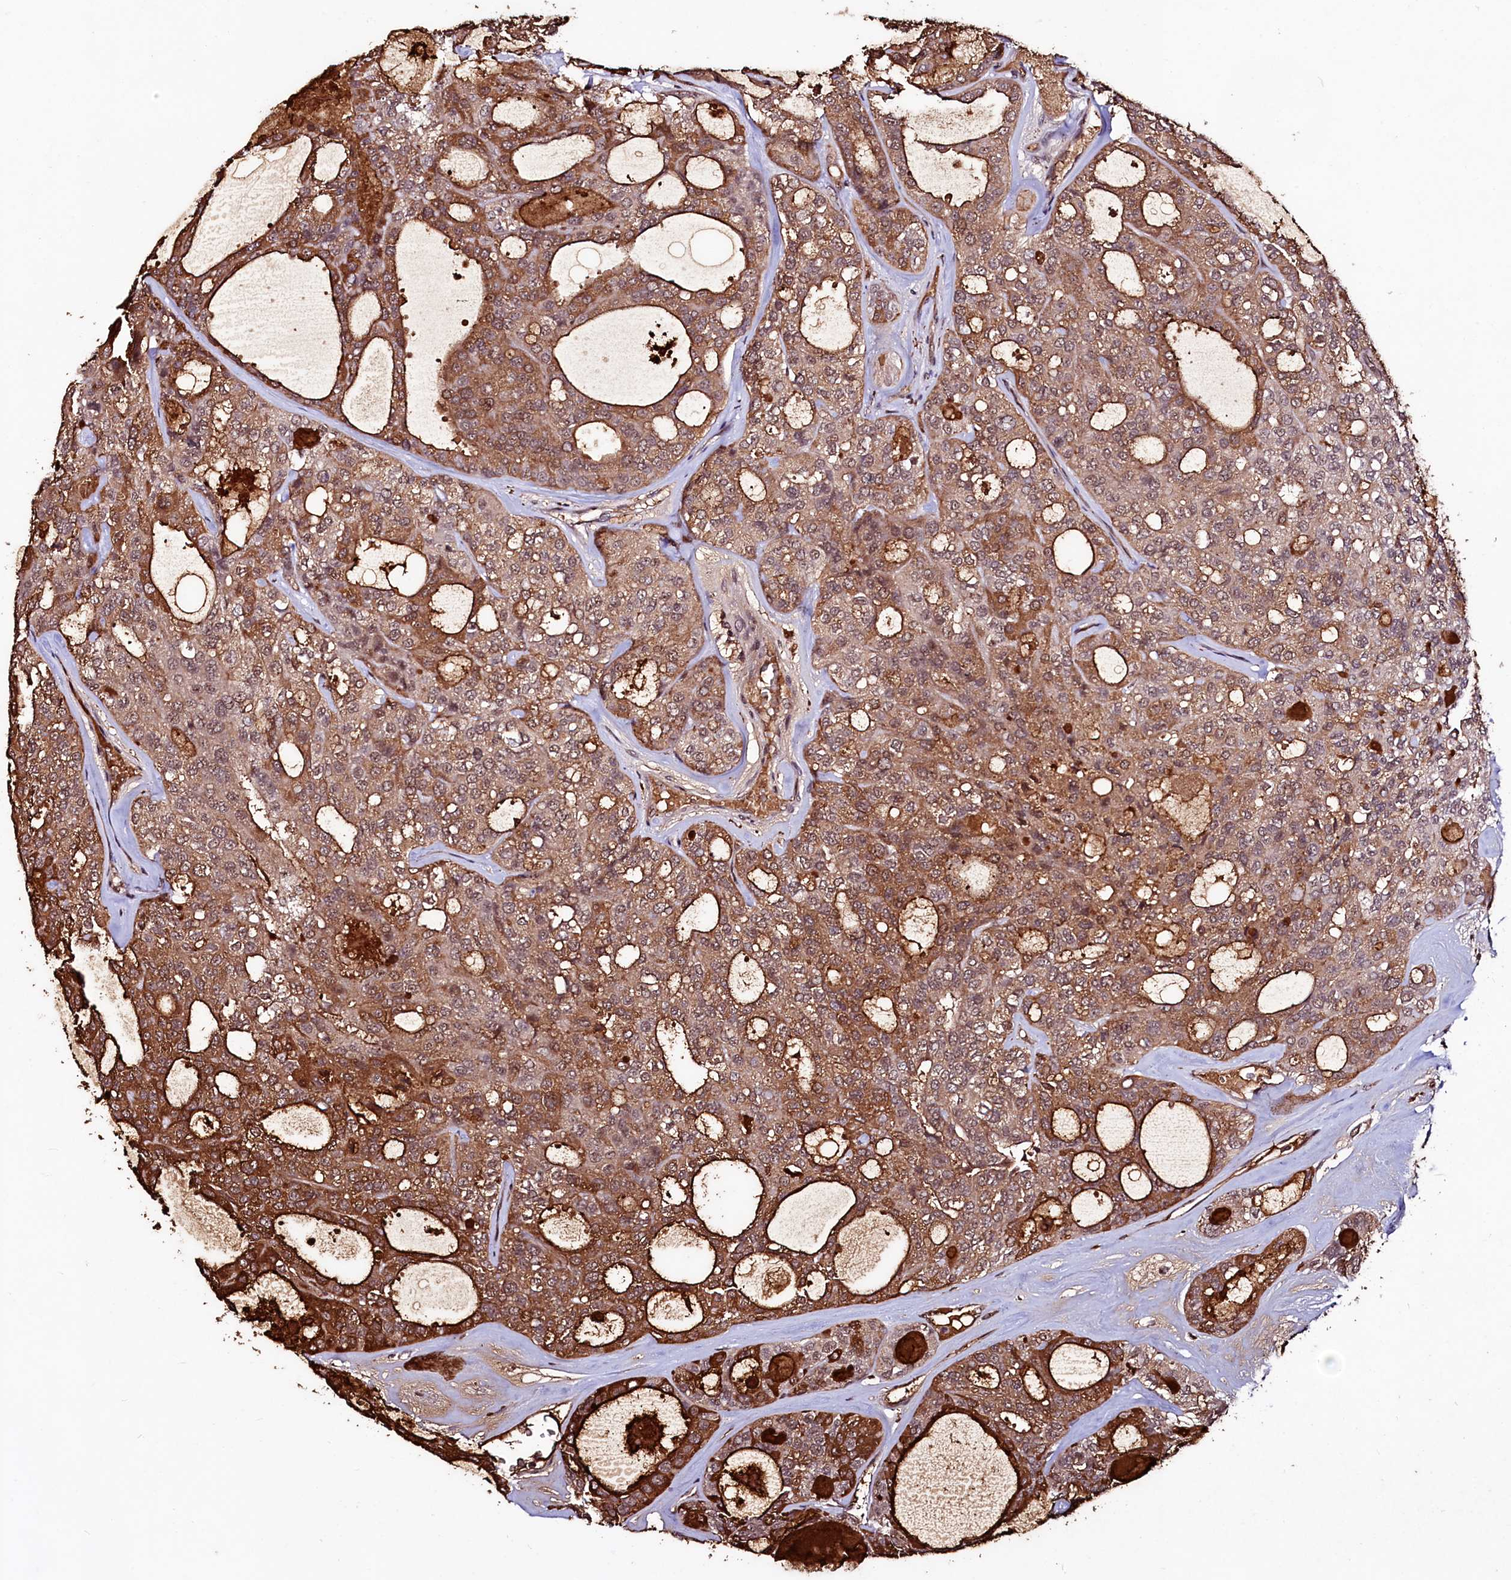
{"staining": {"intensity": "moderate", "quantity": ">75%", "location": "cytoplasmic/membranous,nuclear"}, "tissue": "thyroid cancer", "cell_type": "Tumor cells", "image_type": "cancer", "snomed": [{"axis": "morphology", "description": "Follicular adenoma carcinoma, NOS"}, {"axis": "topography", "description": "Thyroid gland"}], "caption": "Tumor cells demonstrate moderate cytoplasmic/membranous and nuclear positivity in about >75% of cells in thyroid follicular adenoma carcinoma. Immunohistochemistry stains the protein of interest in brown and the nuclei are stained blue.", "gene": "SFSWAP", "patient": {"sex": "male", "age": 75}}